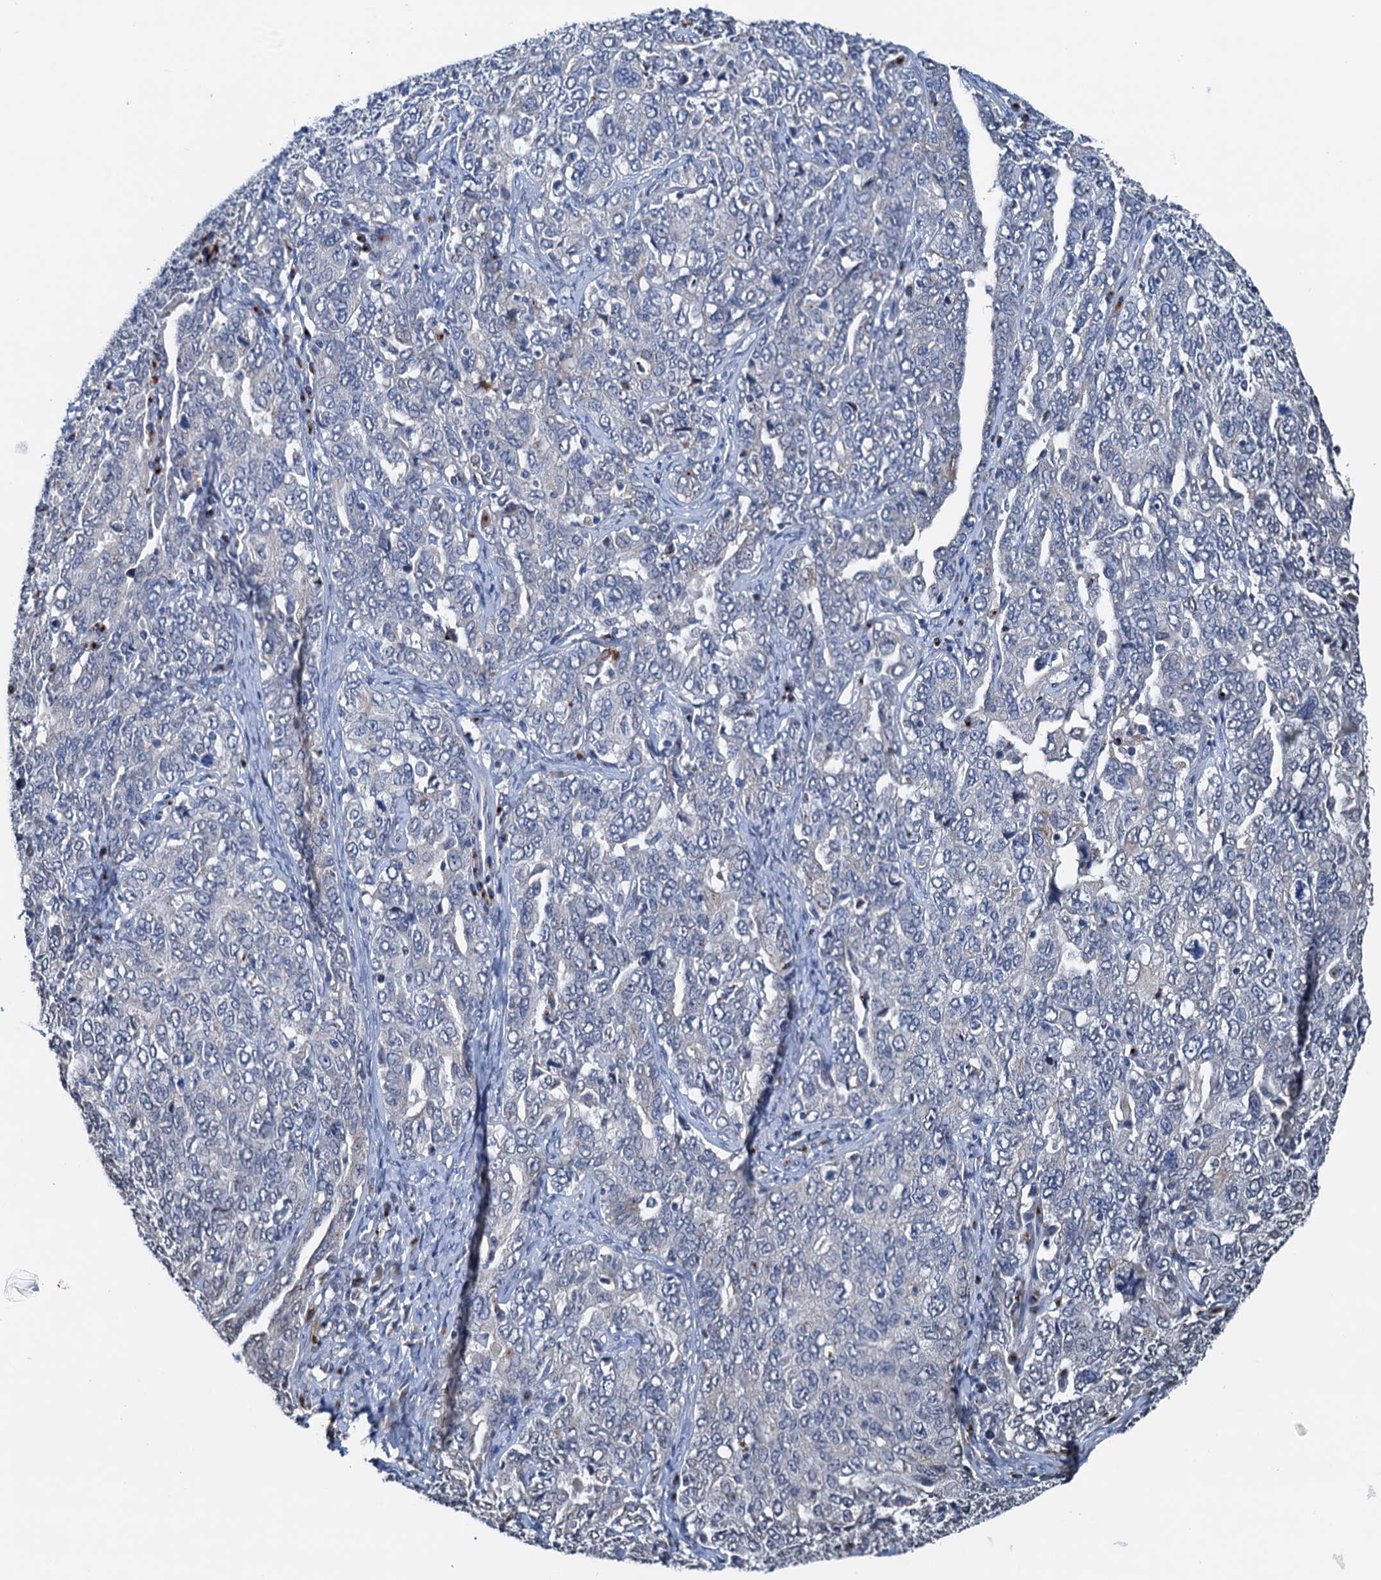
{"staining": {"intensity": "negative", "quantity": "none", "location": "none"}, "tissue": "ovarian cancer", "cell_type": "Tumor cells", "image_type": "cancer", "snomed": [{"axis": "morphology", "description": "Carcinoma, endometroid"}, {"axis": "topography", "description": "Ovary"}], "caption": "This photomicrograph is of ovarian endometroid carcinoma stained with IHC to label a protein in brown with the nuclei are counter-stained blue. There is no staining in tumor cells.", "gene": "SHLD1", "patient": {"sex": "female", "age": 62}}